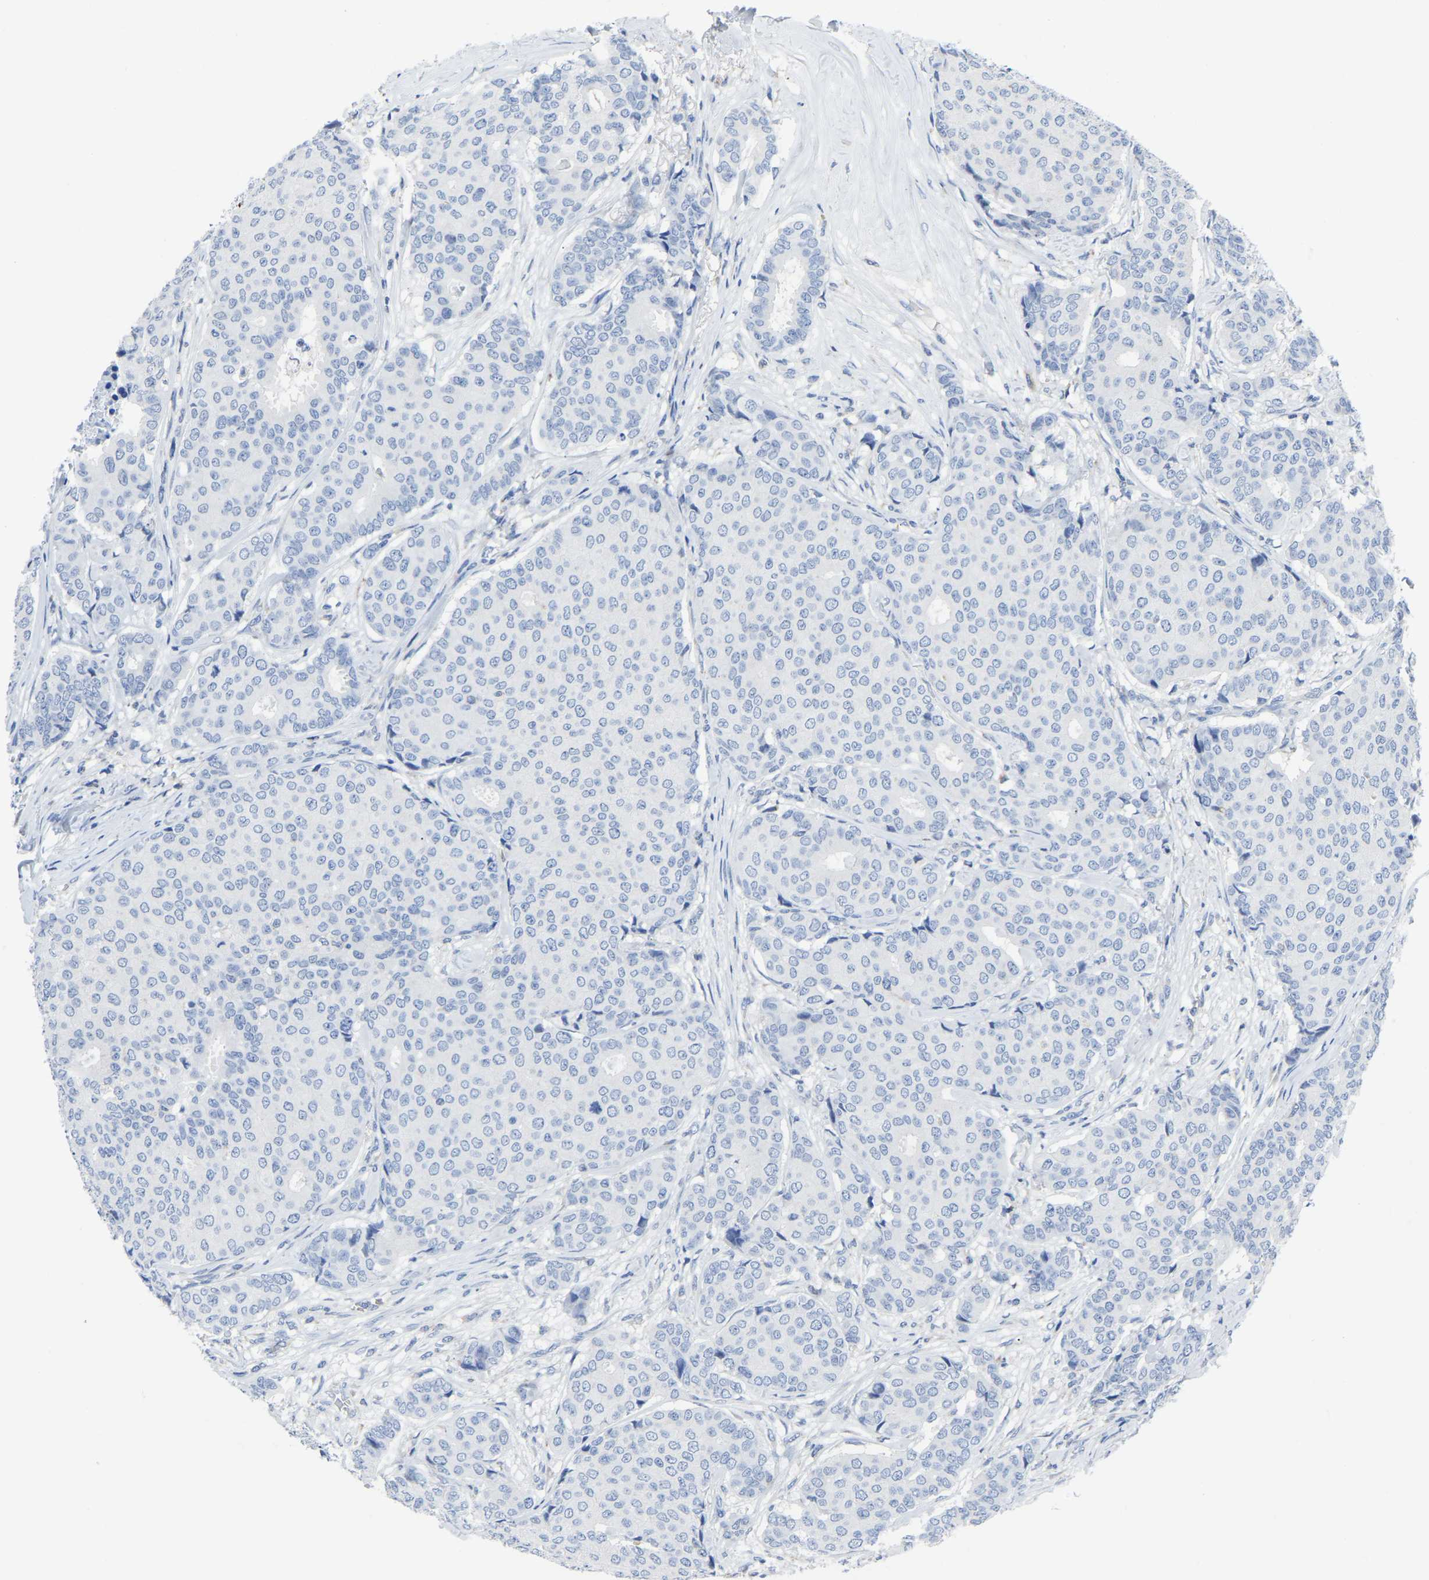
{"staining": {"intensity": "negative", "quantity": "none", "location": "none"}, "tissue": "breast cancer", "cell_type": "Tumor cells", "image_type": "cancer", "snomed": [{"axis": "morphology", "description": "Duct carcinoma"}, {"axis": "topography", "description": "Breast"}], "caption": "Tumor cells show no significant protein expression in intraductal carcinoma (breast). Brightfield microscopy of immunohistochemistry (IHC) stained with DAB (3,3'-diaminobenzidine) (brown) and hematoxylin (blue), captured at high magnification.", "gene": "ETFA", "patient": {"sex": "female", "age": 75}}